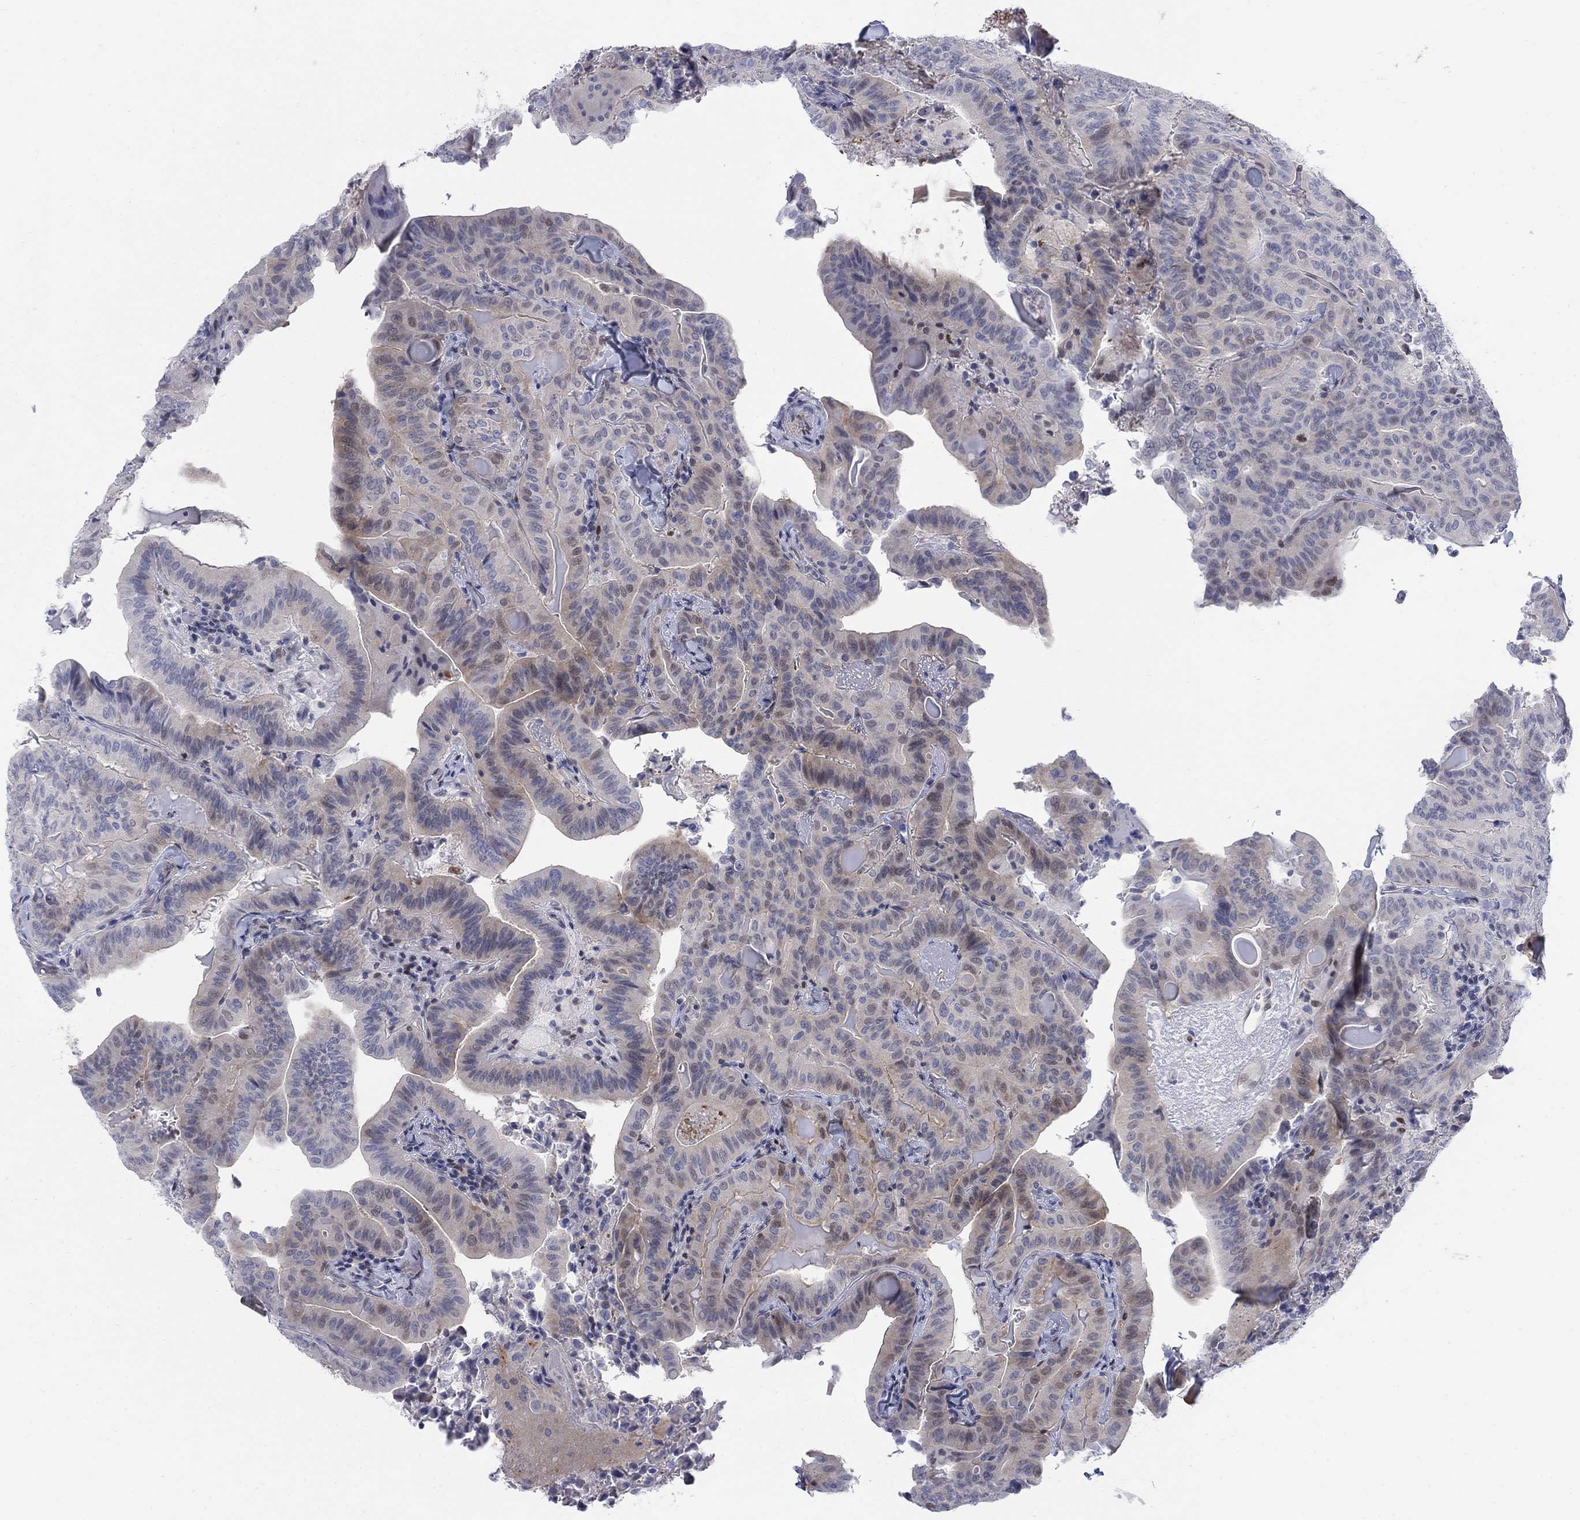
{"staining": {"intensity": "weak", "quantity": "<25%", "location": "cytoplasmic/membranous"}, "tissue": "thyroid cancer", "cell_type": "Tumor cells", "image_type": "cancer", "snomed": [{"axis": "morphology", "description": "Papillary adenocarcinoma, NOS"}, {"axis": "topography", "description": "Thyroid gland"}], "caption": "IHC micrograph of neoplastic tissue: human papillary adenocarcinoma (thyroid) stained with DAB (3,3'-diaminobenzidine) displays no significant protein staining in tumor cells.", "gene": "MYO3A", "patient": {"sex": "female", "age": 68}}